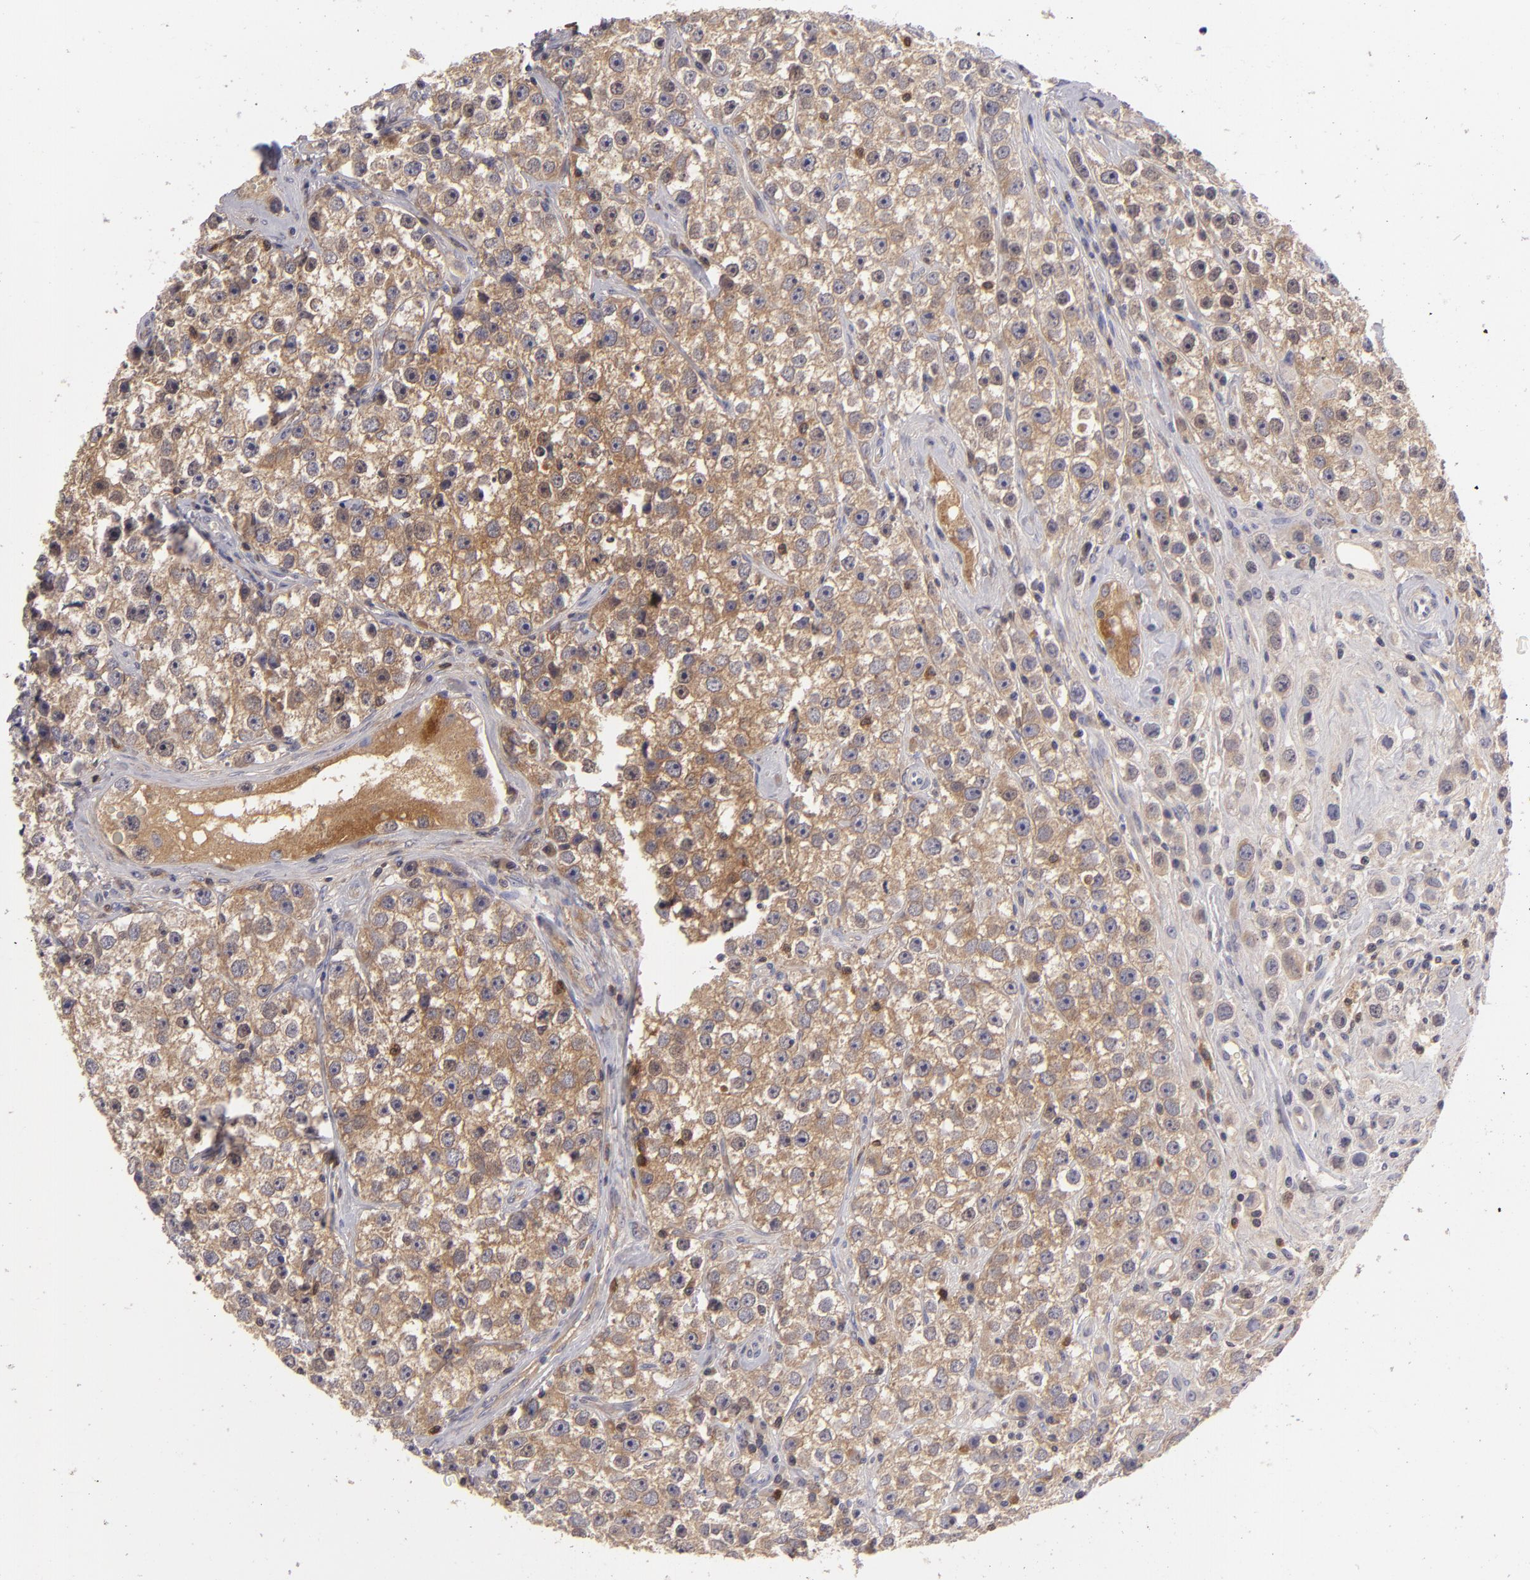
{"staining": {"intensity": "strong", "quantity": ">75%", "location": "cytoplasmic/membranous"}, "tissue": "testis cancer", "cell_type": "Tumor cells", "image_type": "cancer", "snomed": [{"axis": "morphology", "description": "Seminoma, NOS"}, {"axis": "topography", "description": "Testis"}], "caption": "Immunohistochemistry (IHC) of testis seminoma reveals high levels of strong cytoplasmic/membranous staining in approximately >75% of tumor cells.", "gene": "MMP10", "patient": {"sex": "male", "age": 32}}